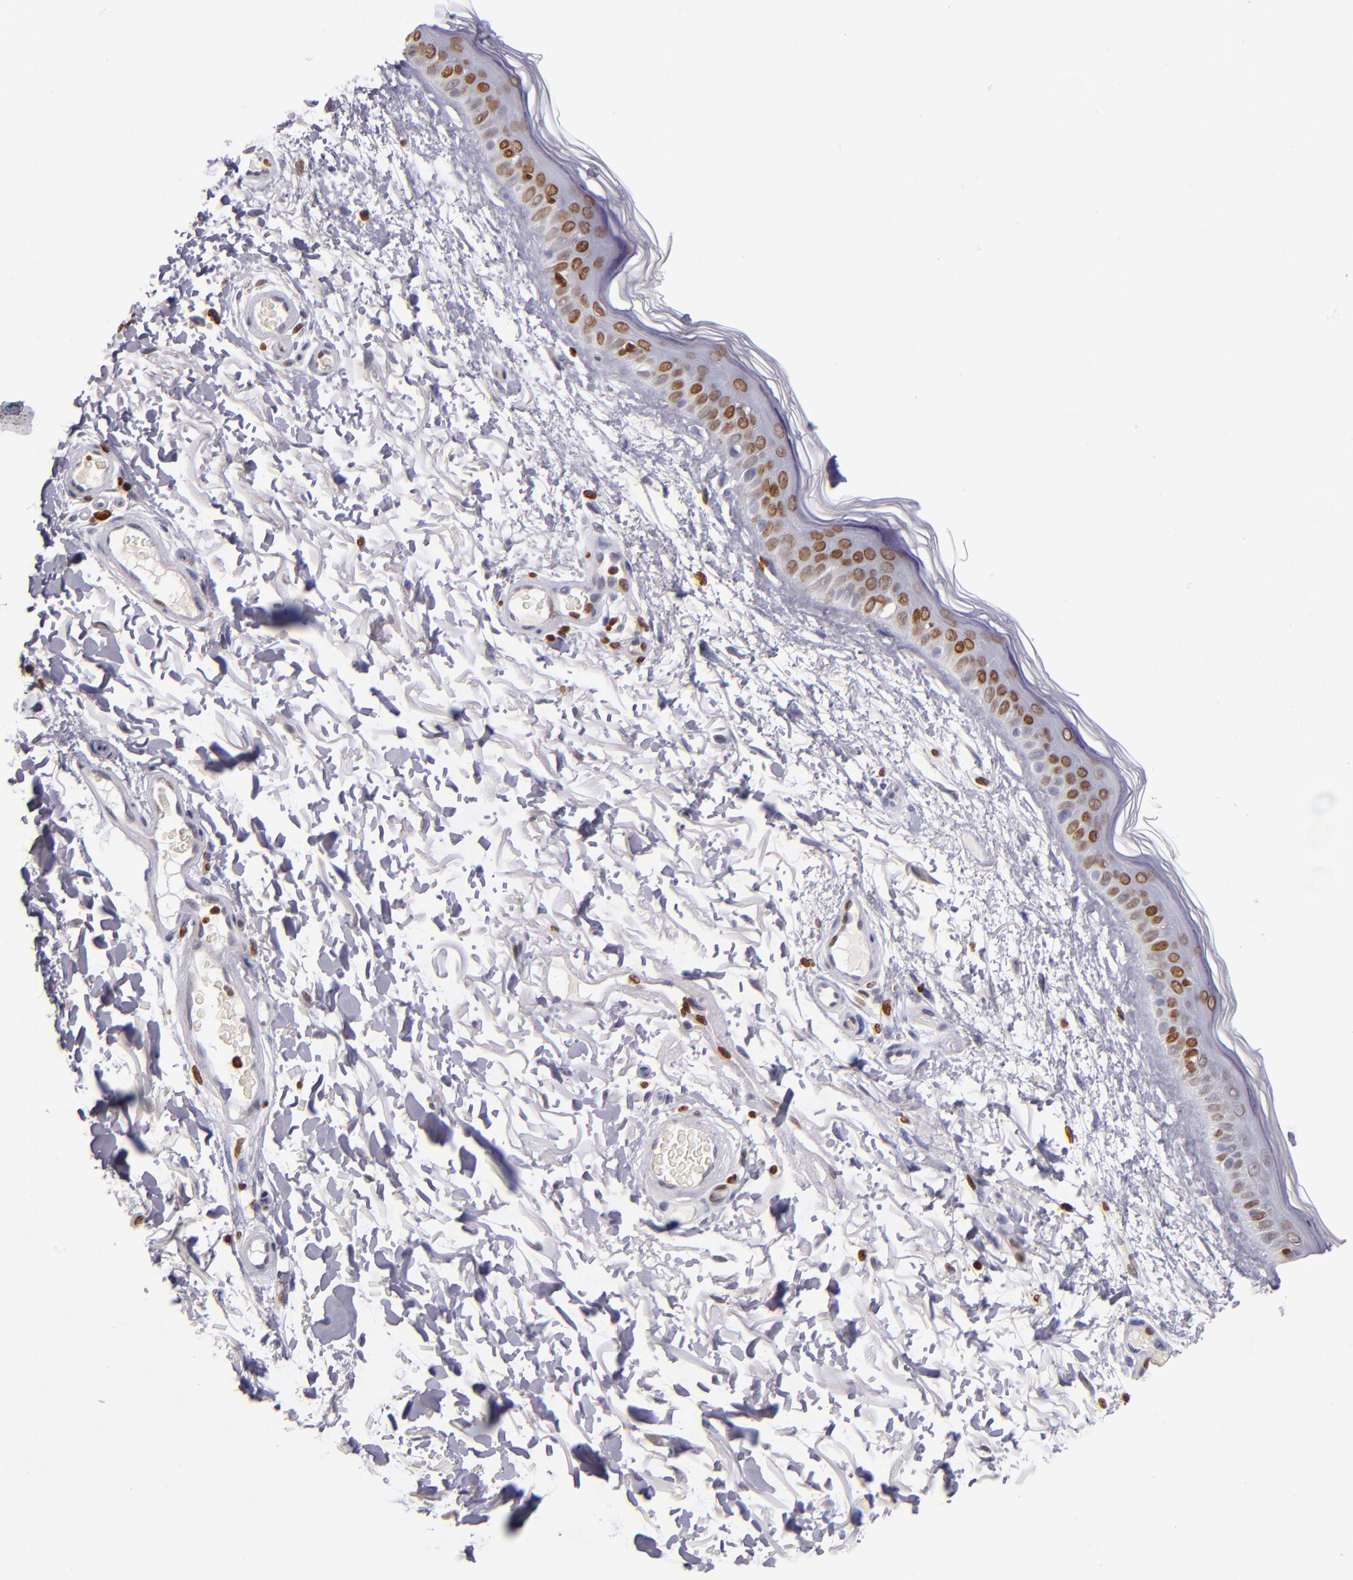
{"staining": {"intensity": "negative", "quantity": "none", "location": "none"}, "tissue": "skin", "cell_type": "Fibroblasts", "image_type": "normal", "snomed": [{"axis": "morphology", "description": "Normal tissue, NOS"}, {"axis": "topography", "description": "Skin"}], "caption": "This micrograph is of normal skin stained with immunohistochemistry (IHC) to label a protein in brown with the nuclei are counter-stained blue. There is no expression in fibroblasts.", "gene": "CDKL5", "patient": {"sex": "male", "age": 63}}